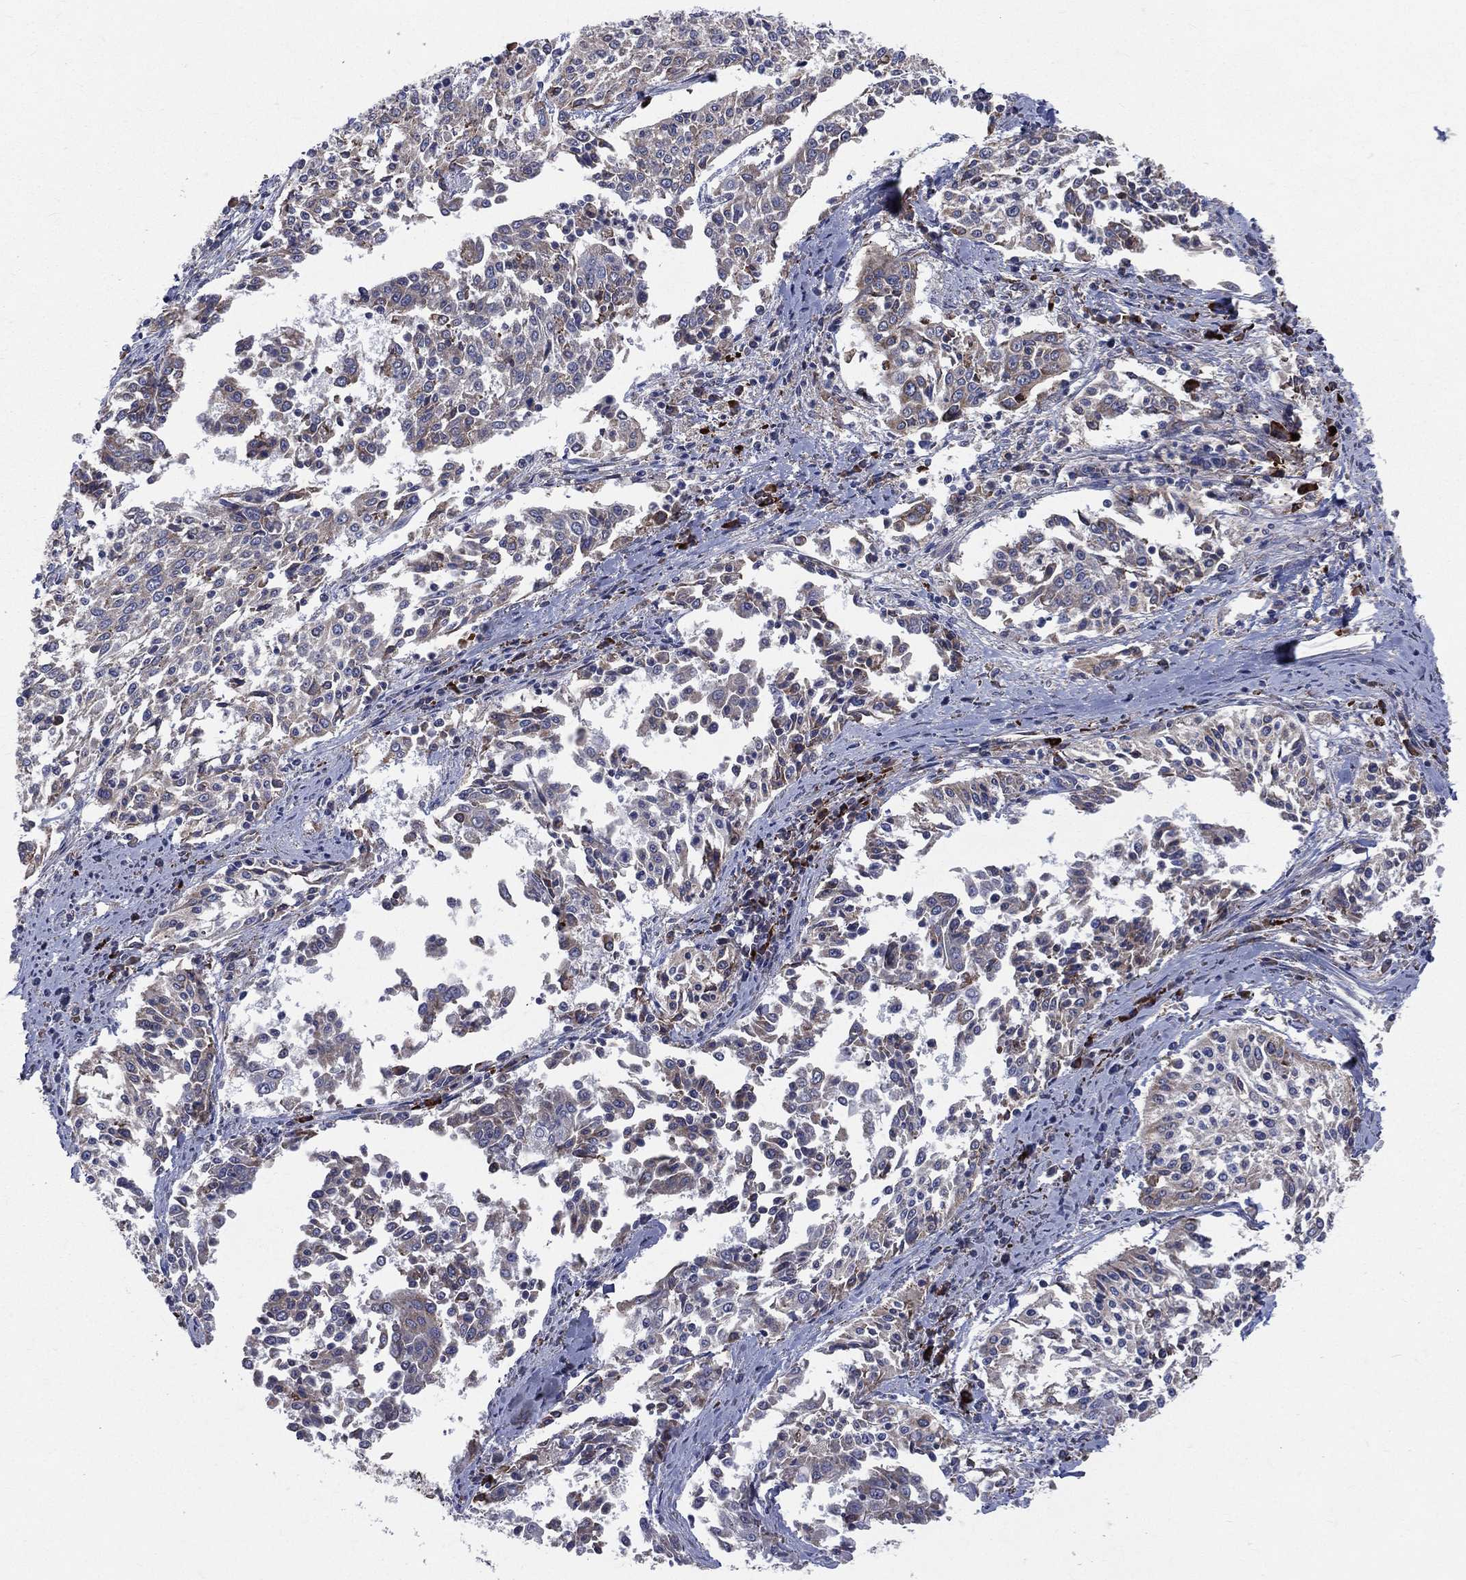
{"staining": {"intensity": "negative", "quantity": "none", "location": "none"}, "tissue": "cervical cancer", "cell_type": "Tumor cells", "image_type": "cancer", "snomed": [{"axis": "morphology", "description": "Squamous cell carcinoma, NOS"}, {"axis": "topography", "description": "Cervix"}], "caption": "High power microscopy histopathology image of an immunohistochemistry image of cervical cancer, revealing no significant staining in tumor cells.", "gene": "CCDC159", "patient": {"sex": "female", "age": 41}}